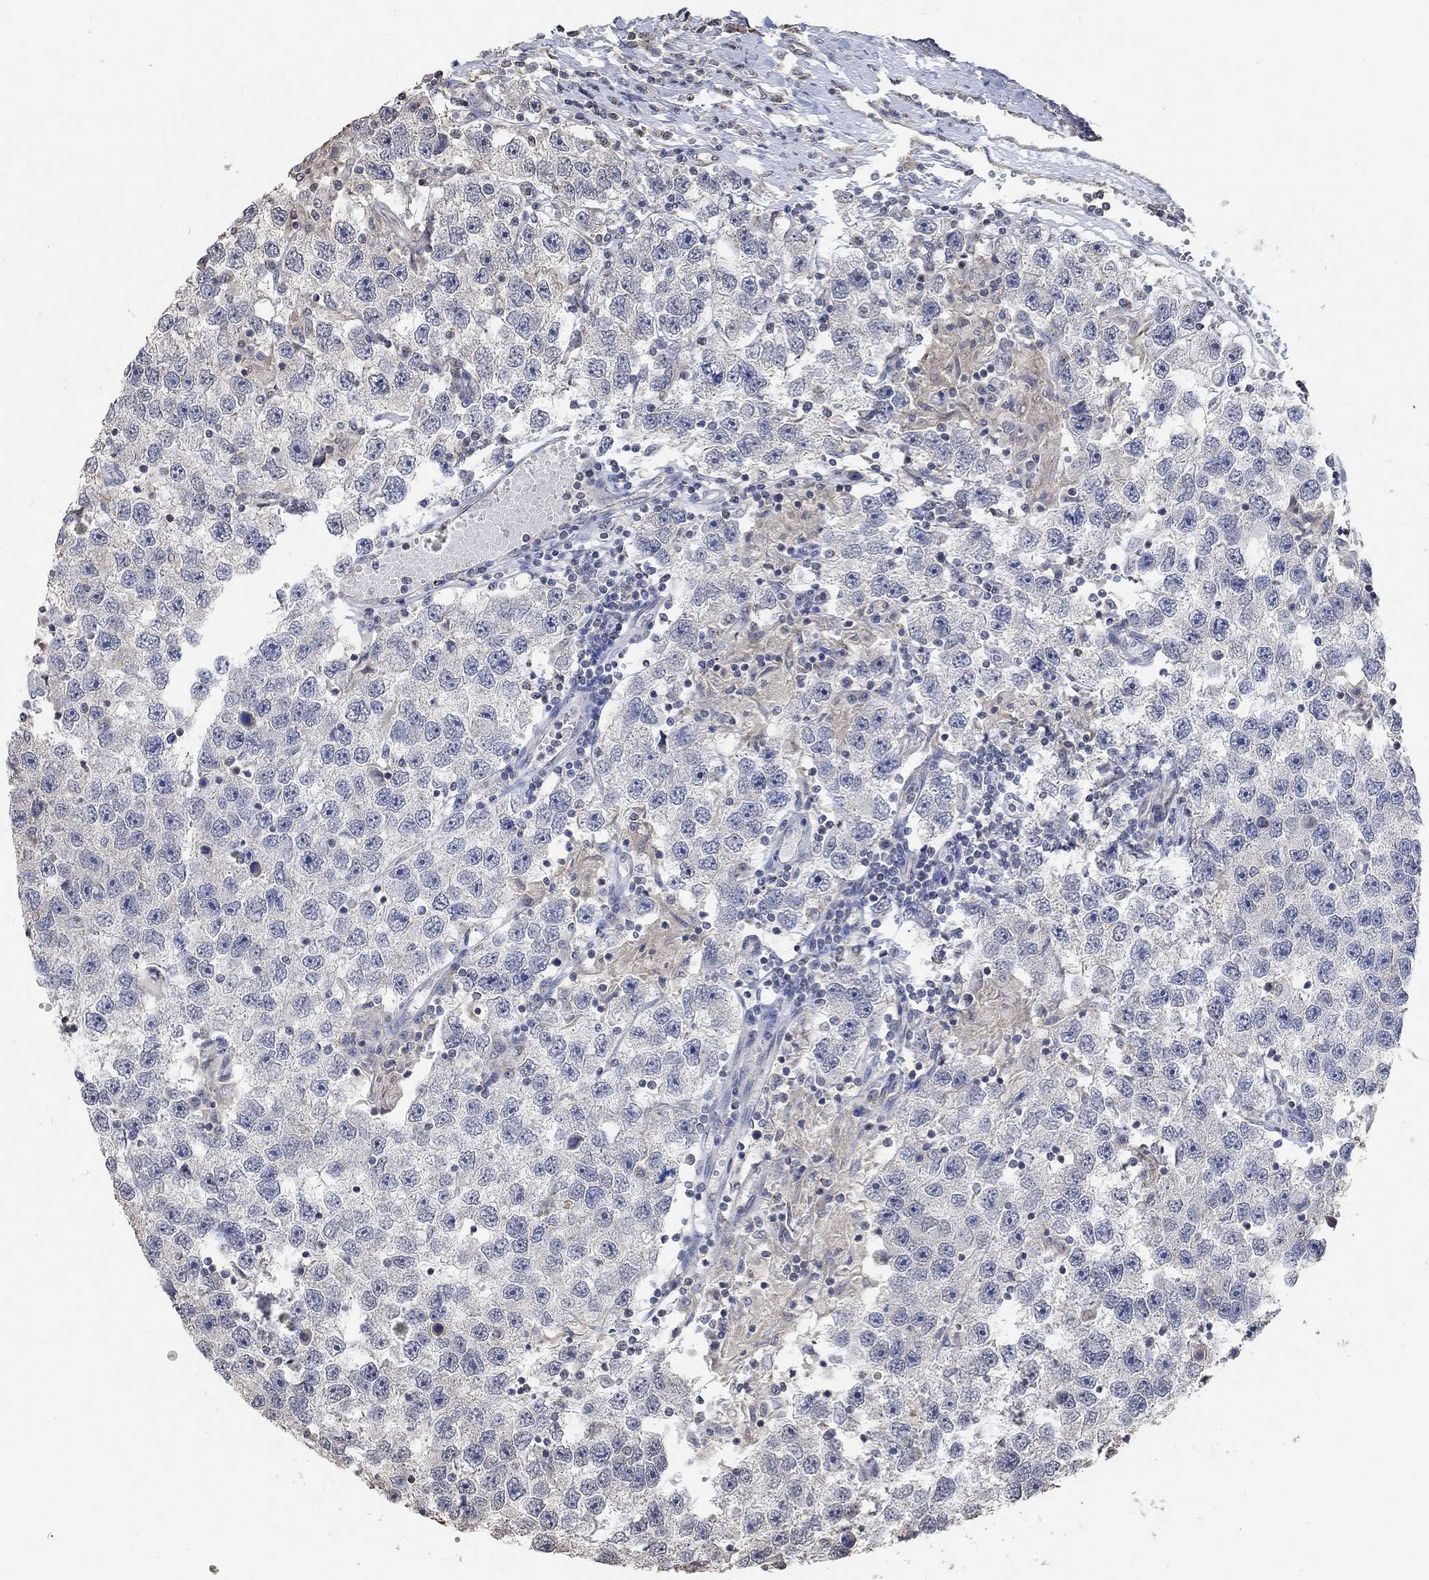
{"staining": {"intensity": "negative", "quantity": "none", "location": "none"}, "tissue": "testis cancer", "cell_type": "Tumor cells", "image_type": "cancer", "snomed": [{"axis": "morphology", "description": "Seminoma, NOS"}, {"axis": "topography", "description": "Testis"}], "caption": "There is no significant positivity in tumor cells of testis cancer.", "gene": "UNC5B", "patient": {"sex": "male", "age": 26}}